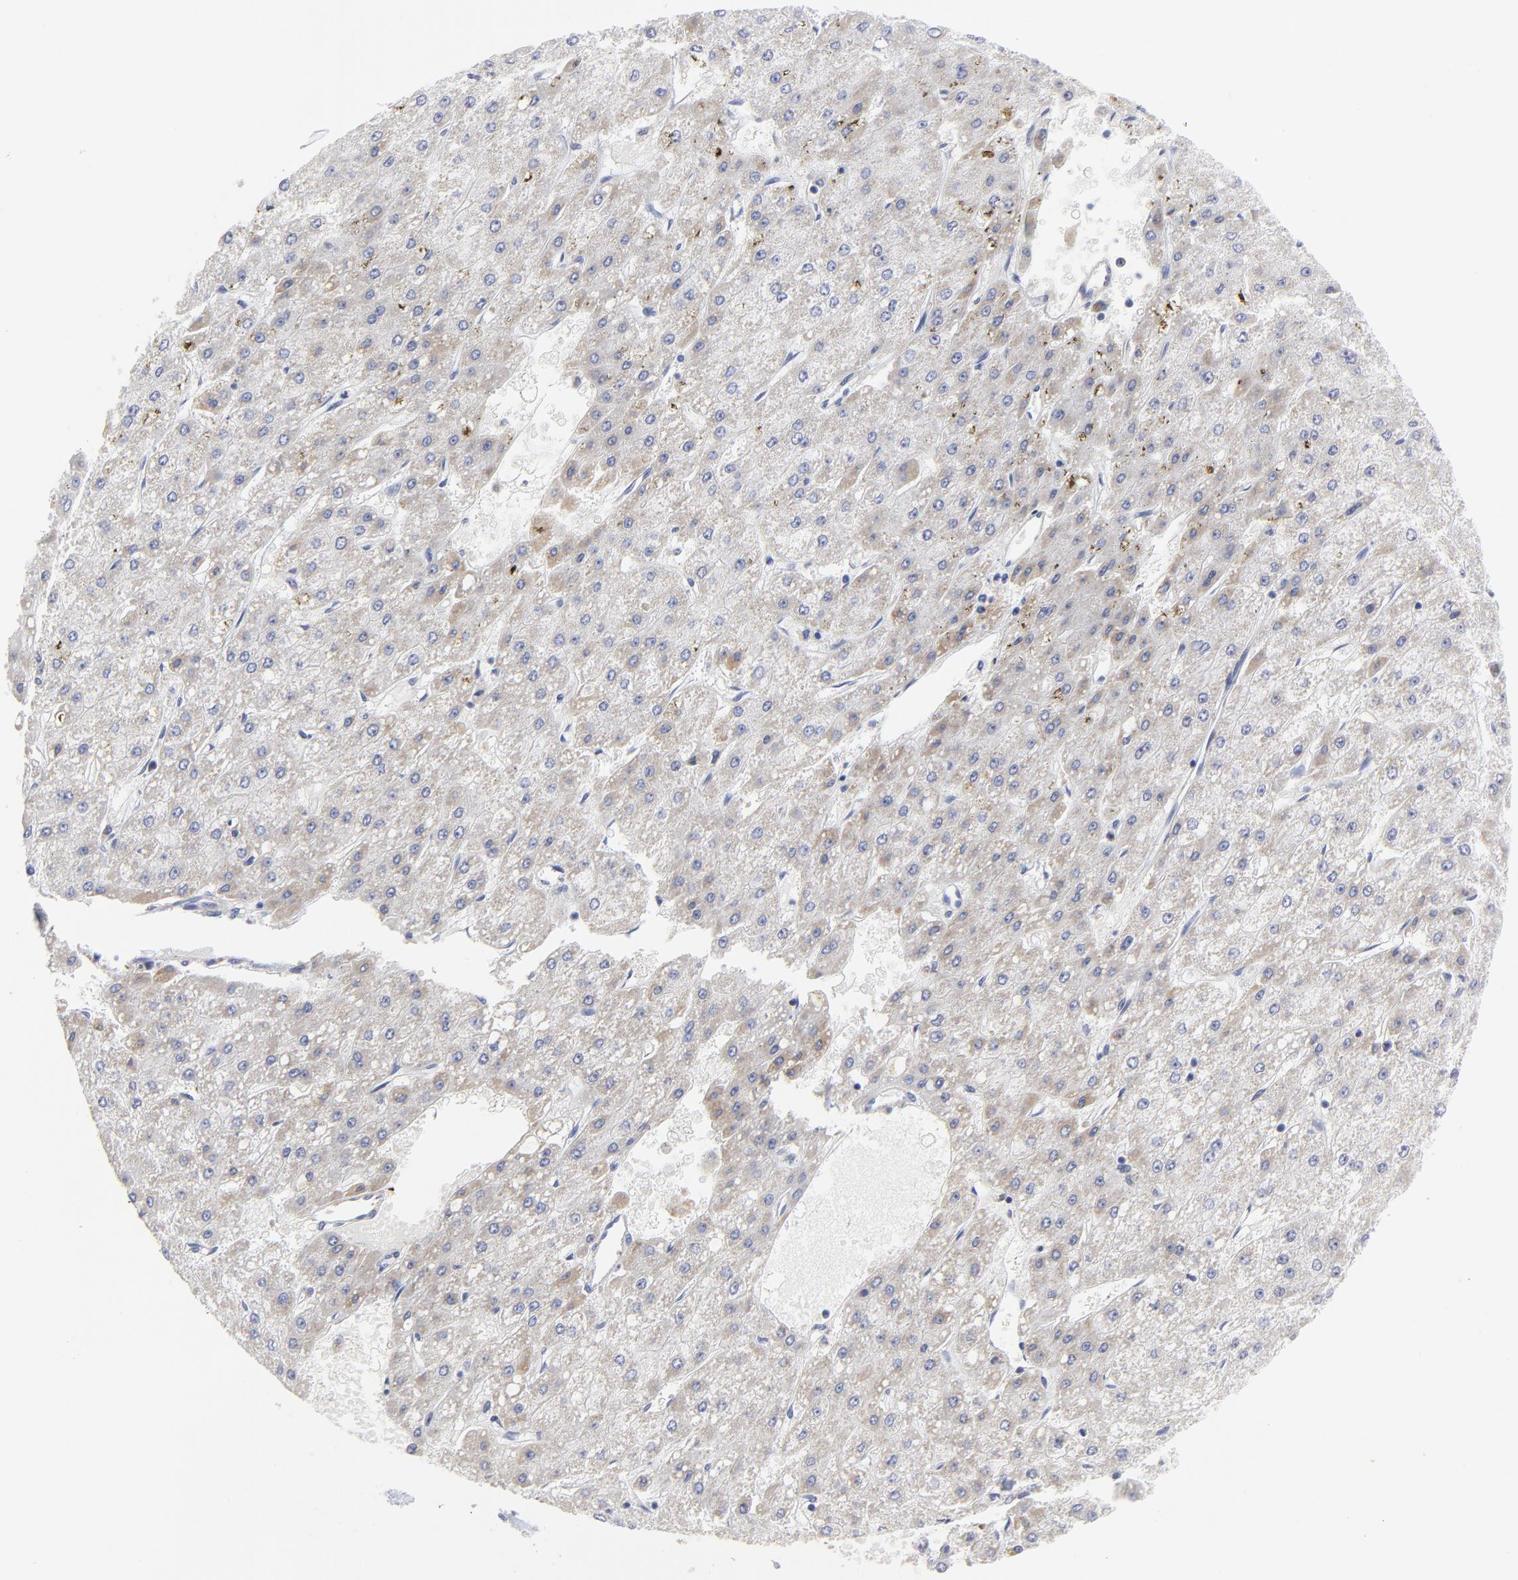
{"staining": {"intensity": "weak", "quantity": ">75%", "location": "cytoplasmic/membranous"}, "tissue": "liver cancer", "cell_type": "Tumor cells", "image_type": "cancer", "snomed": [{"axis": "morphology", "description": "Carcinoma, Hepatocellular, NOS"}, {"axis": "topography", "description": "Liver"}], "caption": "A micrograph of human liver cancer (hepatocellular carcinoma) stained for a protein displays weak cytoplasmic/membranous brown staining in tumor cells.", "gene": "NCAPH", "patient": {"sex": "female", "age": 52}}